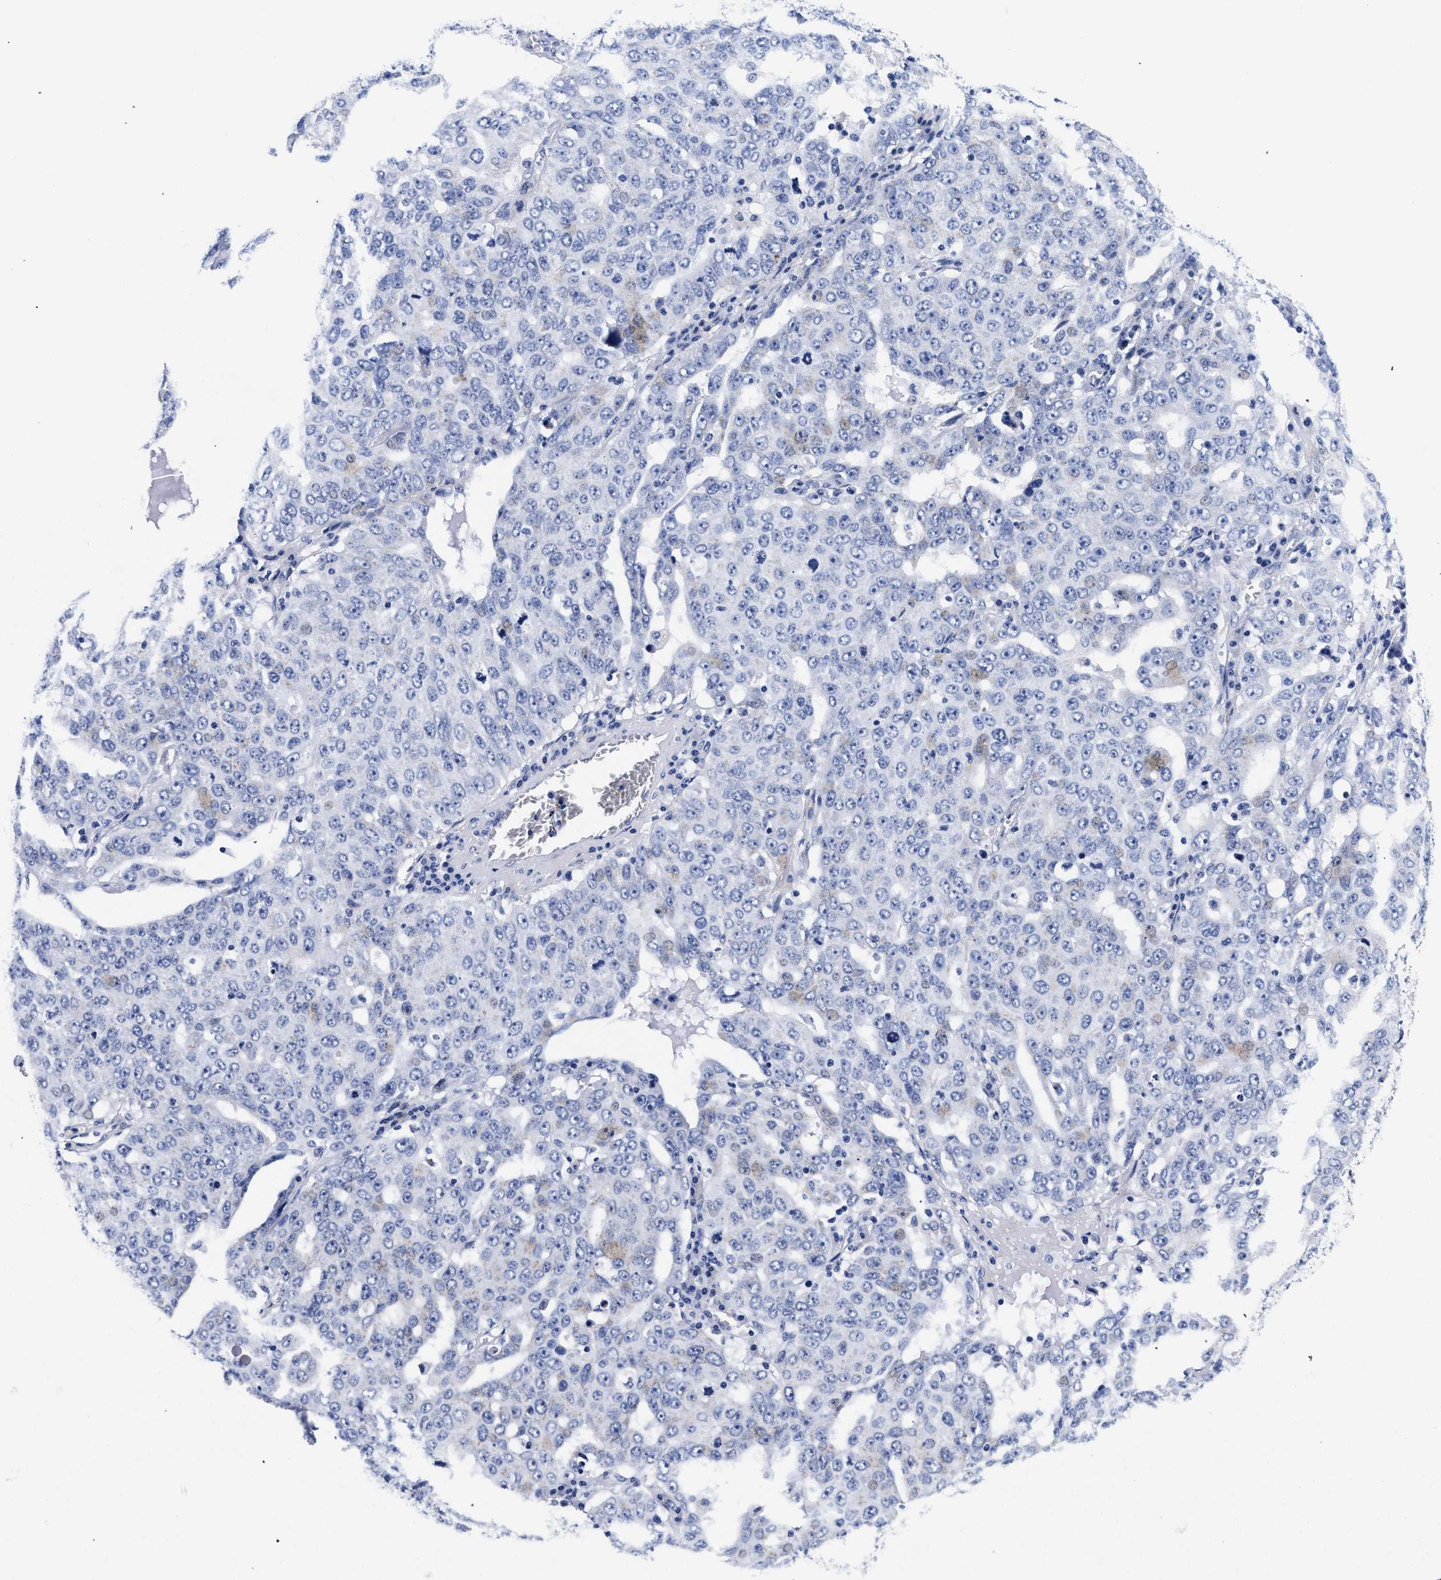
{"staining": {"intensity": "negative", "quantity": "none", "location": "none"}, "tissue": "ovarian cancer", "cell_type": "Tumor cells", "image_type": "cancer", "snomed": [{"axis": "morphology", "description": "Carcinoma, endometroid"}, {"axis": "topography", "description": "Ovary"}], "caption": "DAB (3,3'-diaminobenzidine) immunohistochemical staining of human ovarian cancer displays no significant positivity in tumor cells.", "gene": "RAB3B", "patient": {"sex": "female", "age": 62}}